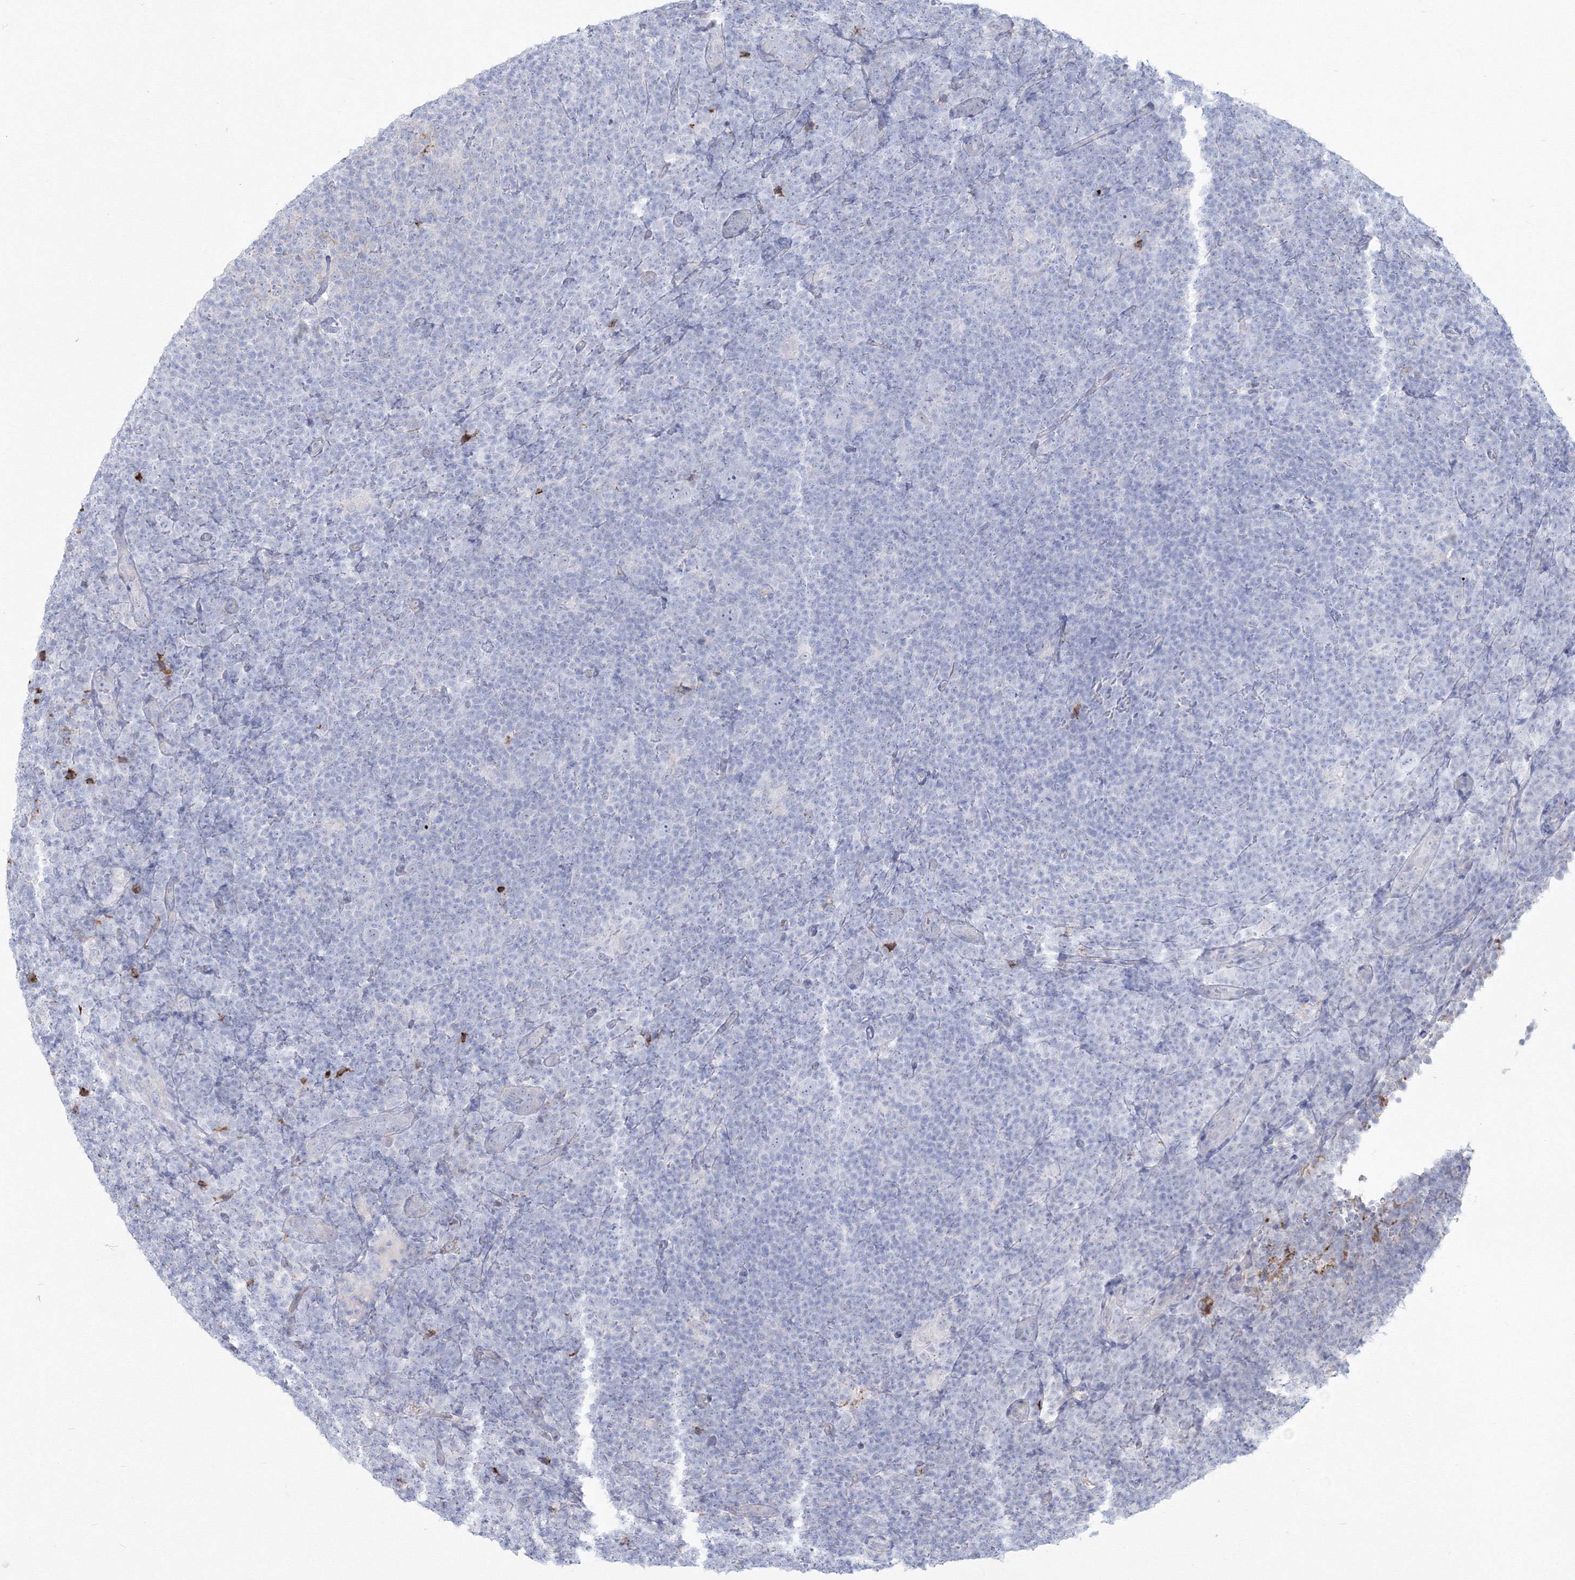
{"staining": {"intensity": "negative", "quantity": "none", "location": "none"}, "tissue": "lymphoma", "cell_type": "Tumor cells", "image_type": "cancer", "snomed": [{"axis": "morphology", "description": "Hodgkin's disease, NOS"}, {"axis": "topography", "description": "Lymph node"}], "caption": "This is an IHC histopathology image of human Hodgkin's disease. There is no expression in tumor cells.", "gene": "HYAL2", "patient": {"sex": "female", "age": 57}}